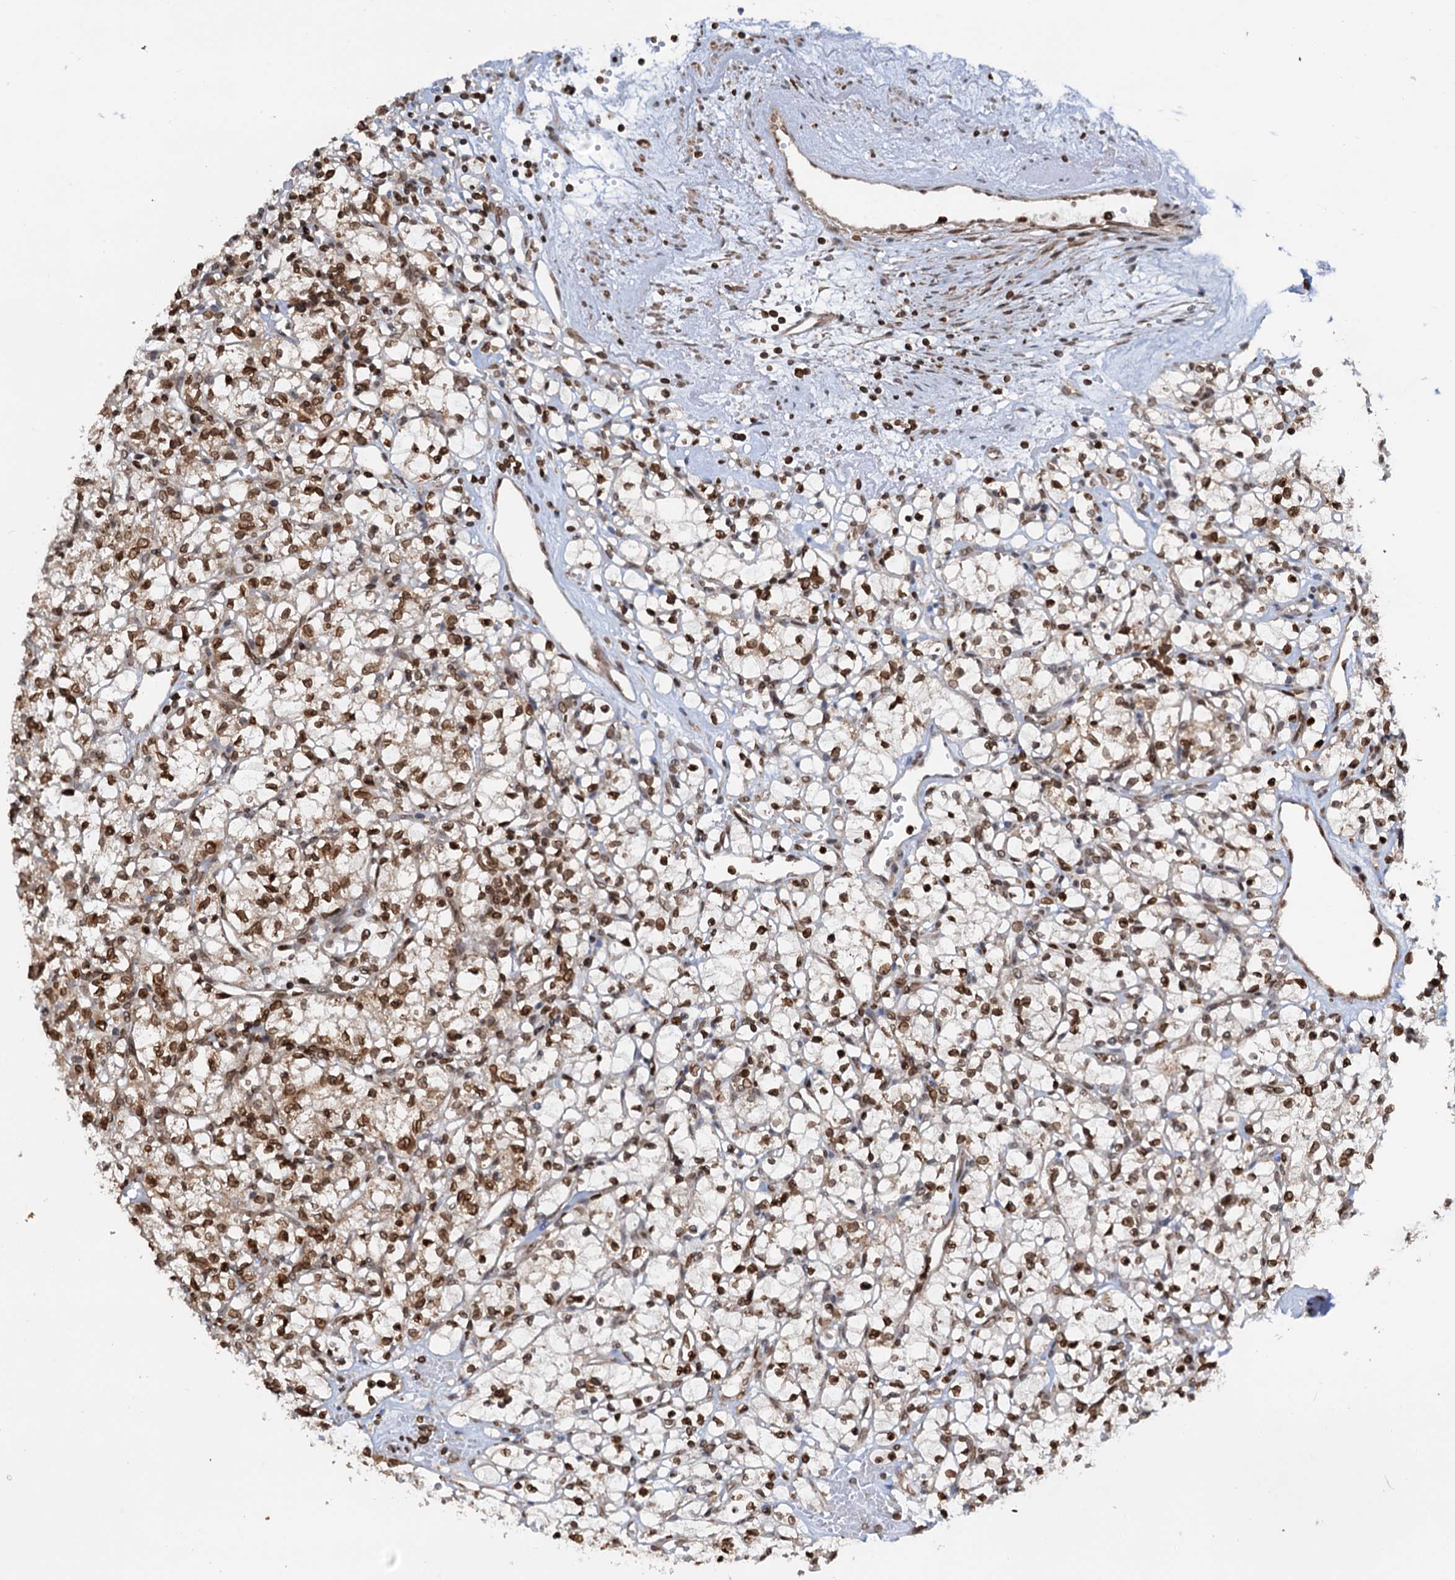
{"staining": {"intensity": "moderate", "quantity": ">75%", "location": "nuclear"}, "tissue": "renal cancer", "cell_type": "Tumor cells", "image_type": "cancer", "snomed": [{"axis": "morphology", "description": "Adenocarcinoma, NOS"}, {"axis": "topography", "description": "Kidney"}], "caption": "IHC micrograph of human renal adenocarcinoma stained for a protein (brown), which demonstrates medium levels of moderate nuclear expression in about >75% of tumor cells.", "gene": "ZC3H13", "patient": {"sex": "female", "age": 59}}